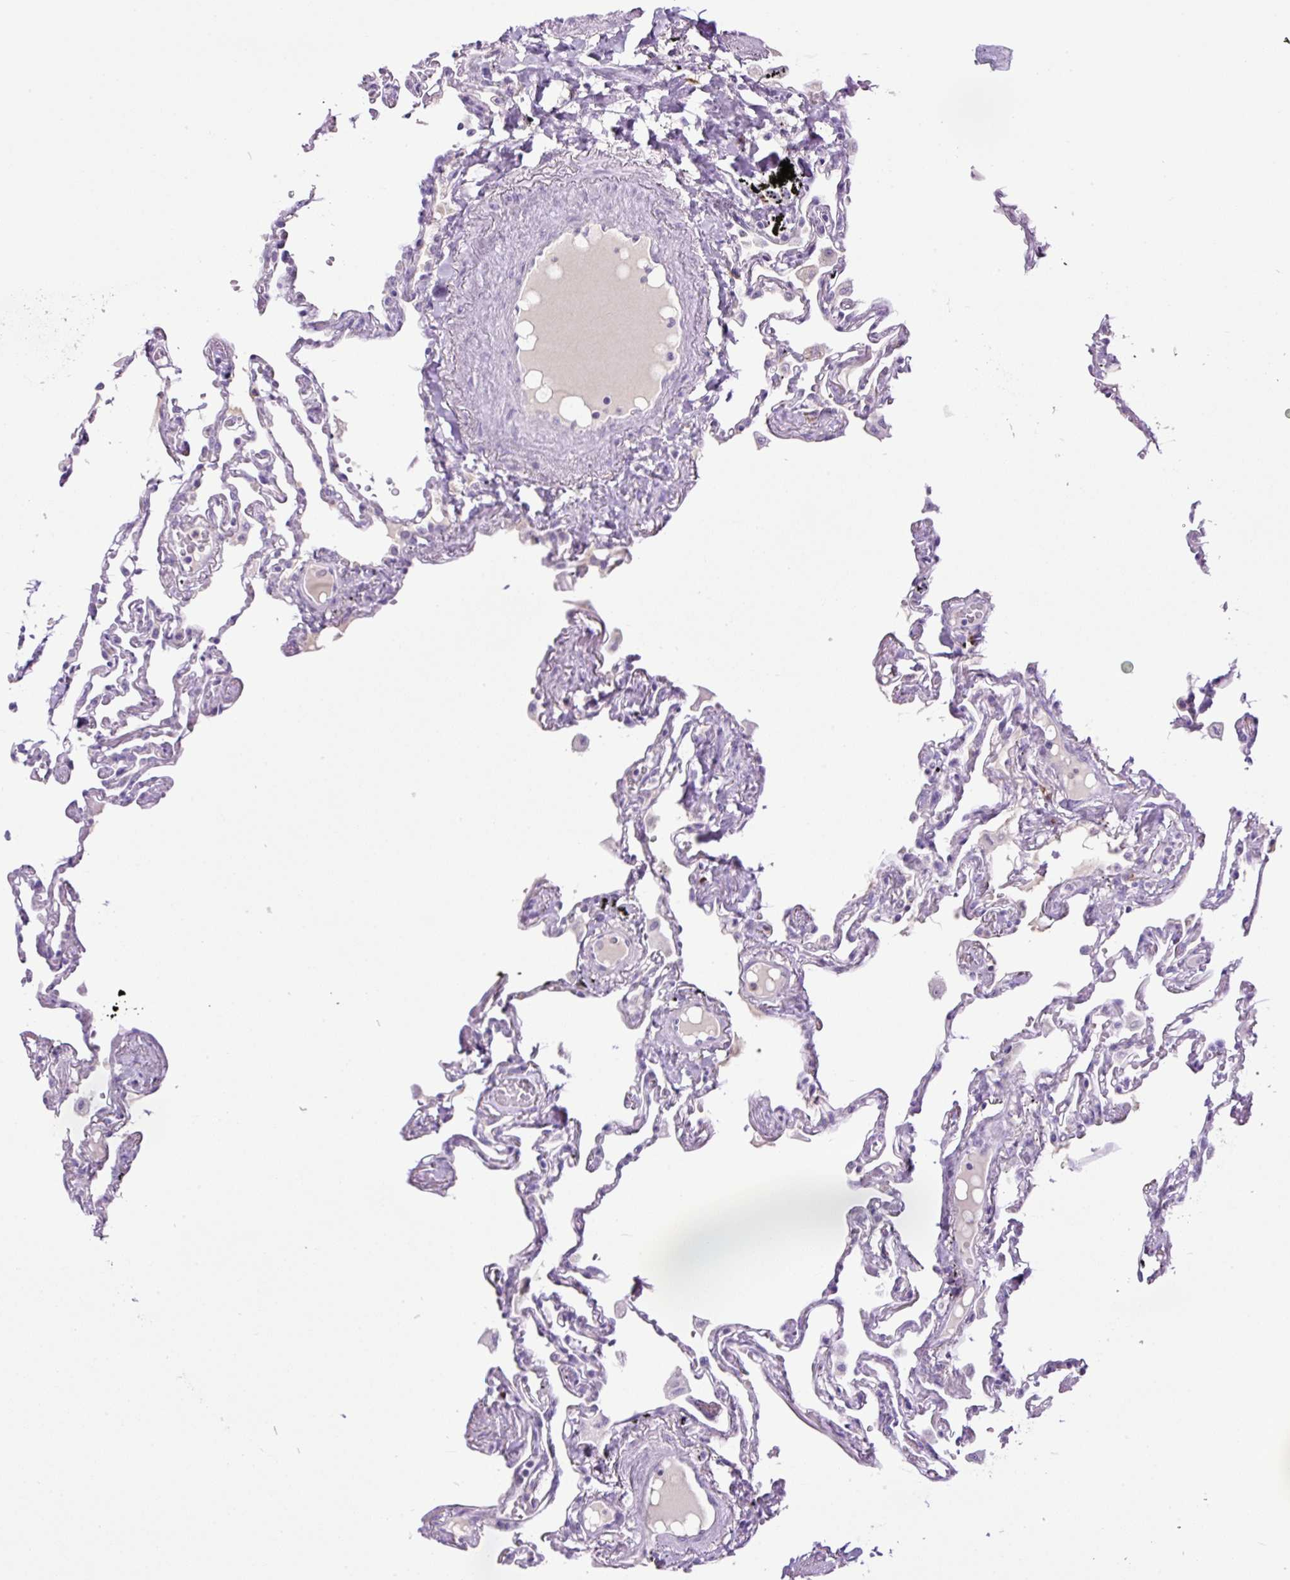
{"staining": {"intensity": "negative", "quantity": "none", "location": "none"}, "tissue": "lung", "cell_type": "Alveolar cells", "image_type": "normal", "snomed": [{"axis": "morphology", "description": "Normal tissue, NOS"}, {"axis": "topography", "description": "Lung"}], "caption": "Lung was stained to show a protein in brown. There is no significant positivity in alveolar cells.", "gene": "MFSD3", "patient": {"sex": "female", "age": 67}}